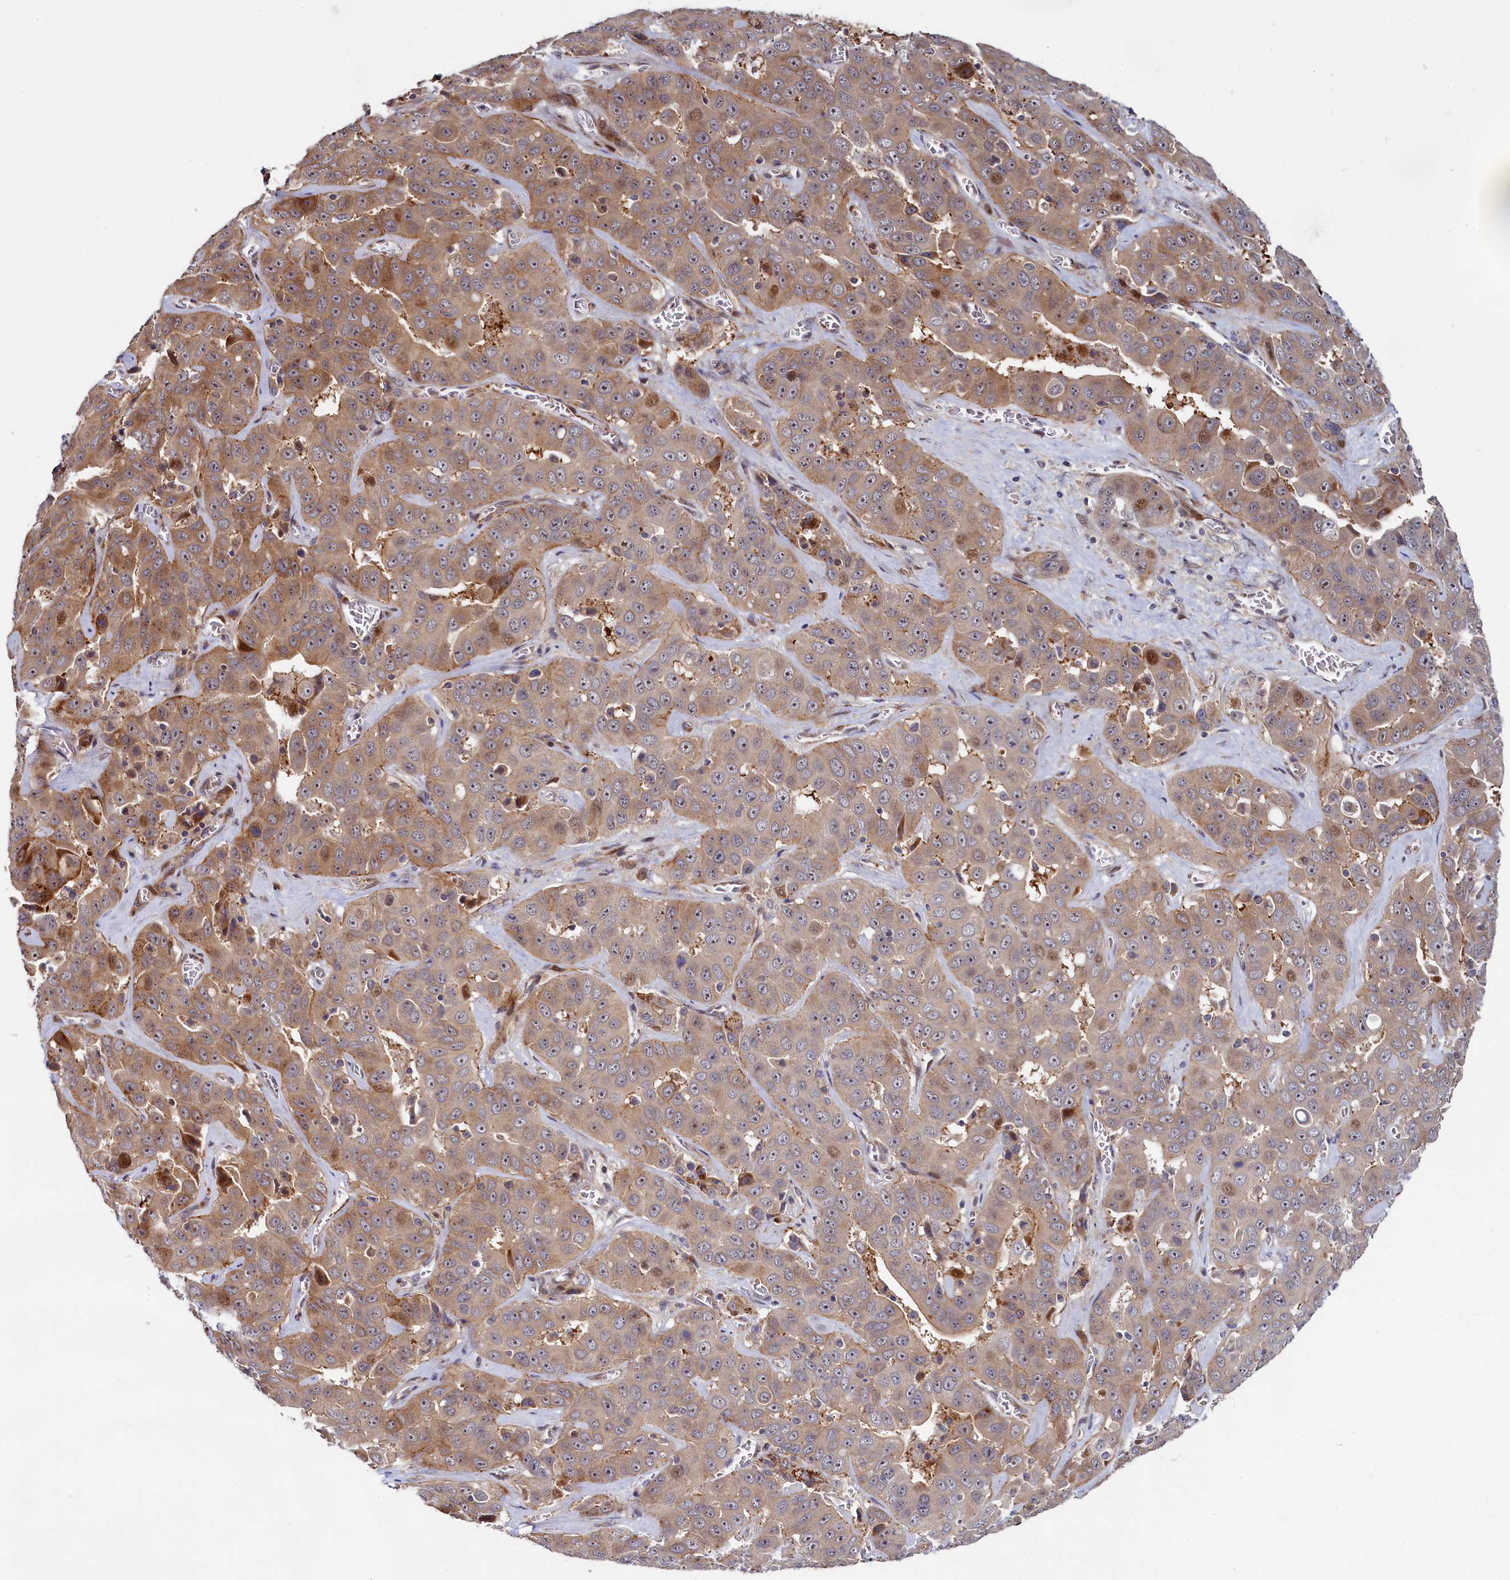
{"staining": {"intensity": "moderate", "quantity": "25%-75%", "location": "cytoplasmic/membranous"}, "tissue": "liver cancer", "cell_type": "Tumor cells", "image_type": "cancer", "snomed": [{"axis": "morphology", "description": "Cholangiocarcinoma"}, {"axis": "topography", "description": "Liver"}], "caption": "Approximately 25%-75% of tumor cells in human liver cholangiocarcinoma display moderate cytoplasmic/membranous protein staining as visualized by brown immunohistochemical staining.", "gene": "PIK3C3", "patient": {"sex": "female", "age": 52}}